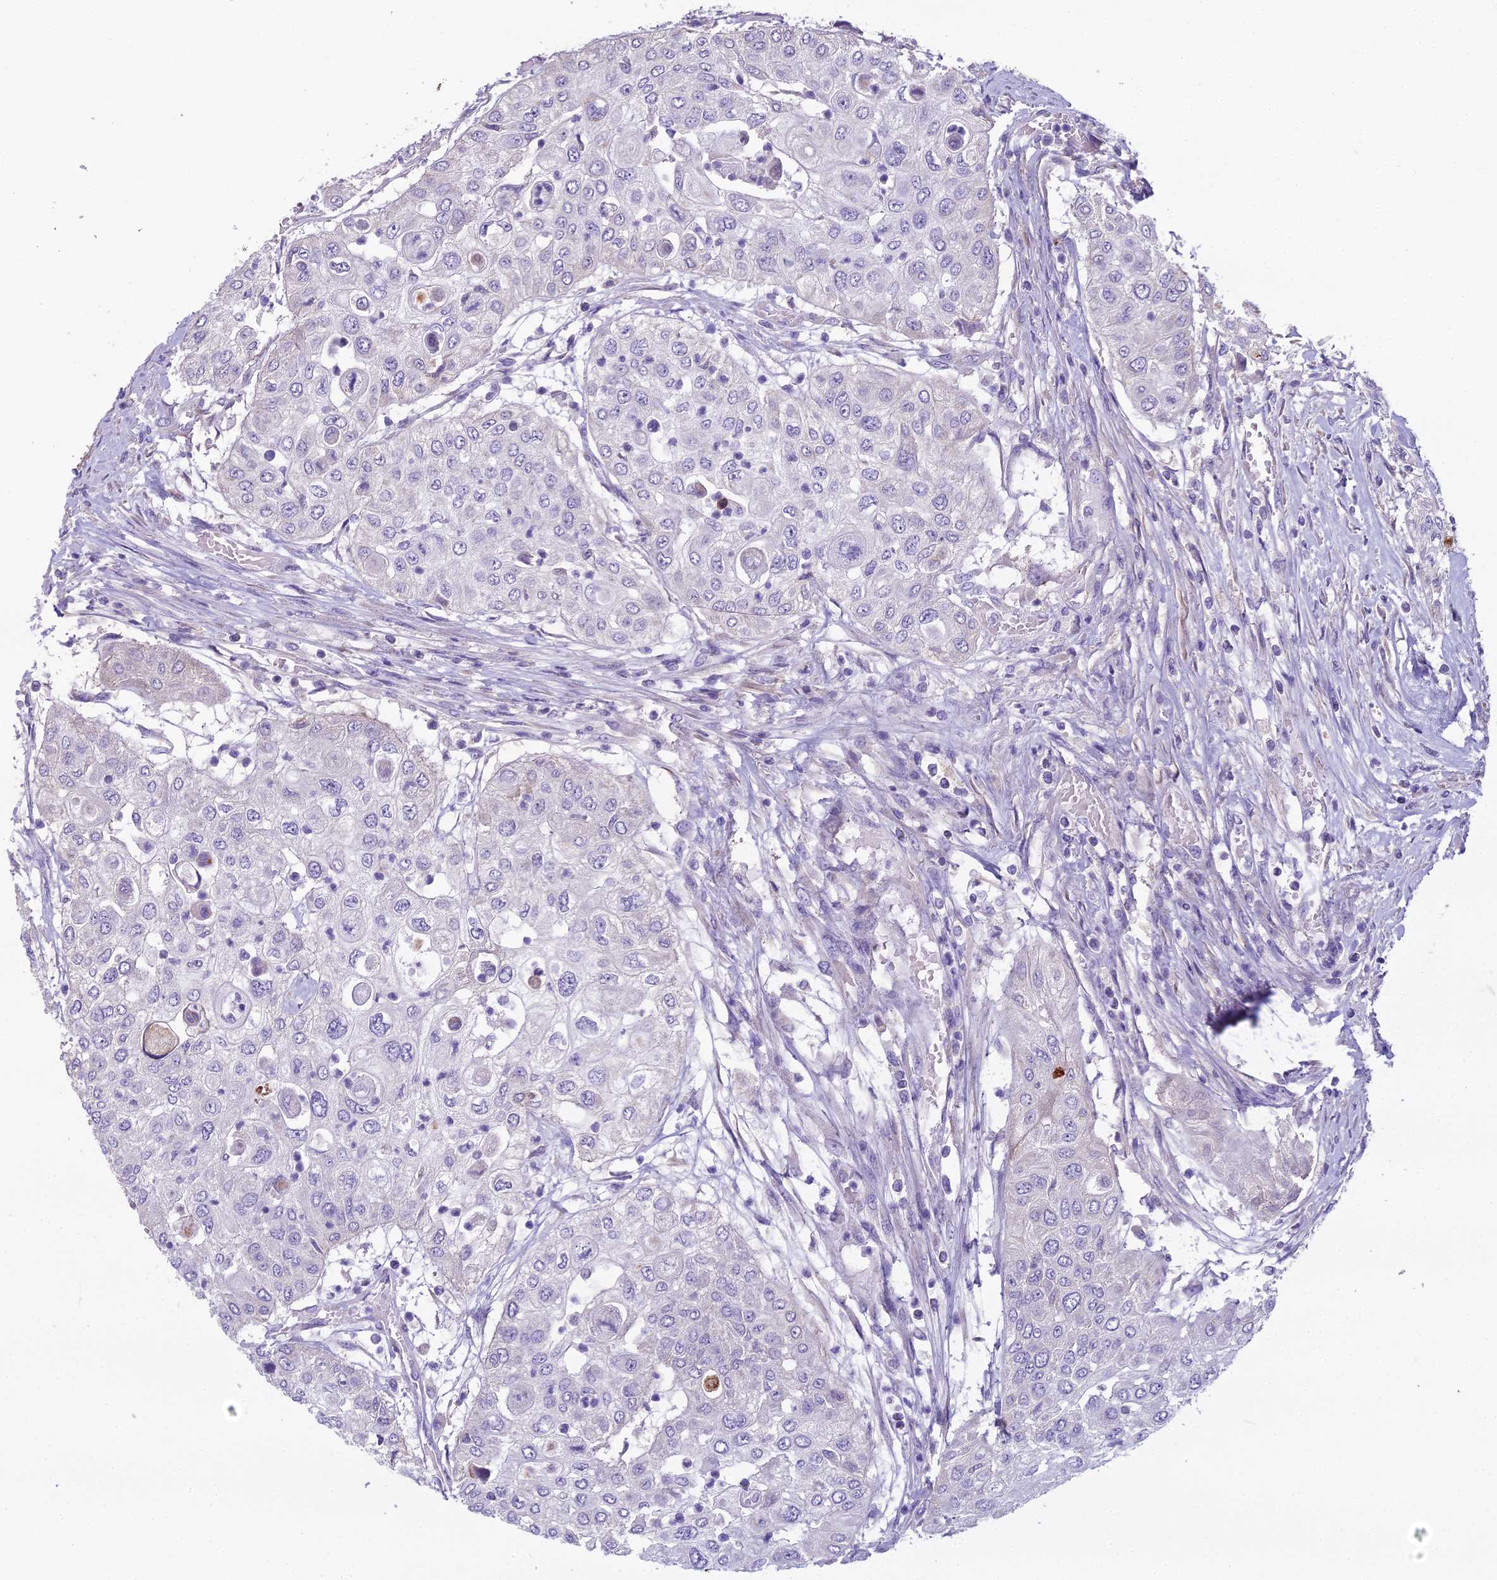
{"staining": {"intensity": "negative", "quantity": "none", "location": "none"}, "tissue": "urothelial cancer", "cell_type": "Tumor cells", "image_type": "cancer", "snomed": [{"axis": "morphology", "description": "Urothelial carcinoma, High grade"}, {"axis": "topography", "description": "Urinary bladder"}], "caption": "Urothelial cancer stained for a protein using immunohistochemistry reveals no expression tumor cells.", "gene": "DUS2", "patient": {"sex": "female", "age": 79}}